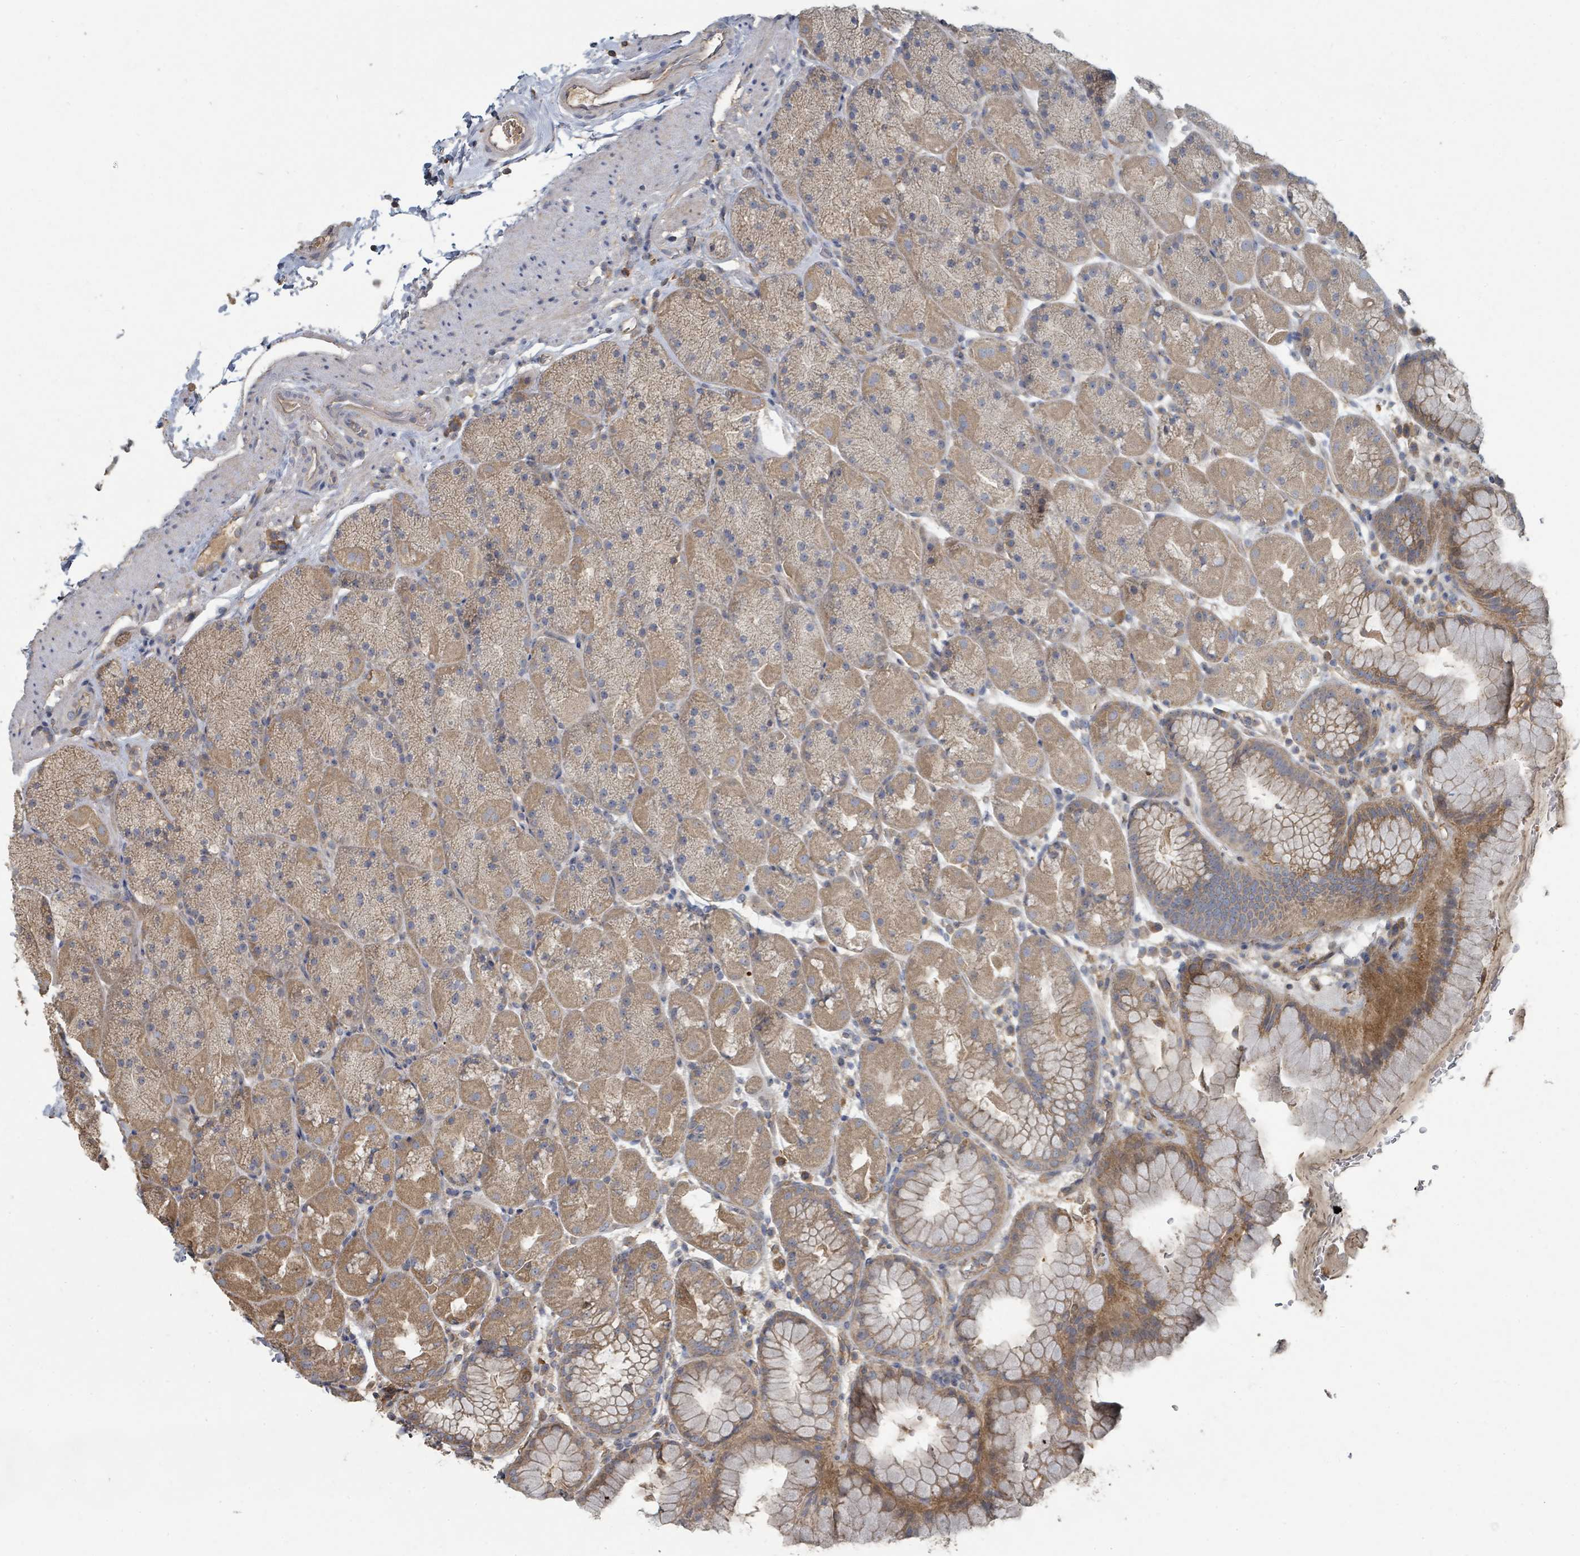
{"staining": {"intensity": "moderate", "quantity": ">75%", "location": "cytoplasmic/membranous"}, "tissue": "stomach", "cell_type": "Glandular cells", "image_type": "normal", "snomed": [{"axis": "morphology", "description": "Normal tissue, NOS"}, {"axis": "topography", "description": "Stomach, upper"}, {"axis": "topography", "description": "Stomach, lower"}], "caption": "High-power microscopy captured an immunohistochemistry micrograph of normal stomach, revealing moderate cytoplasmic/membranous expression in approximately >75% of glandular cells. The protein is stained brown, and the nuclei are stained in blue (DAB (3,3'-diaminobenzidine) IHC with brightfield microscopy, high magnification).", "gene": "WDFY1", "patient": {"sex": "male", "age": 67}}